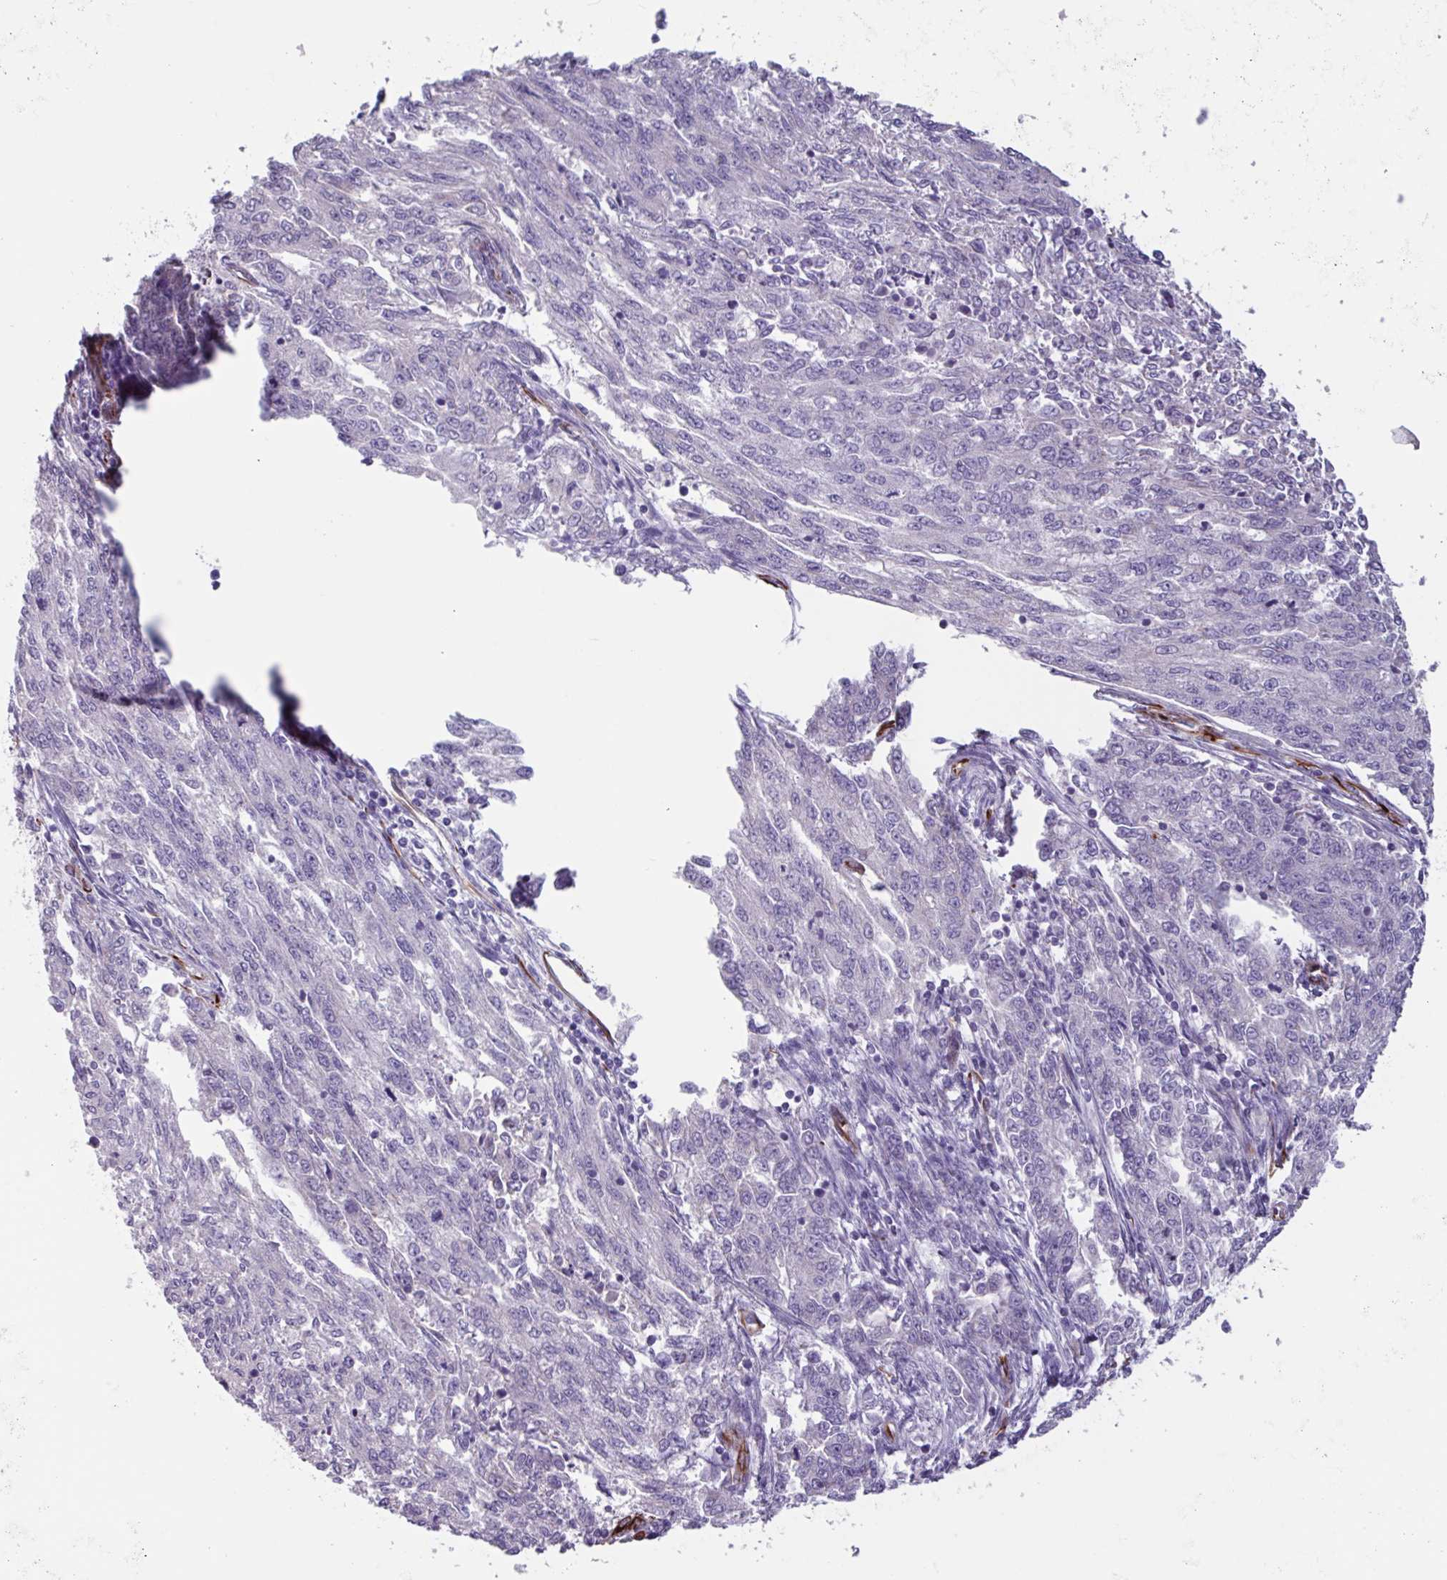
{"staining": {"intensity": "negative", "quantity": "none", "location": "none"}, "tissue": "endometrial cancer", "cell_type": "Tumor cells", "image_type": "cancer", "snomed": [{"axis": "morphology", "description": "Adenocarcinoma, NOS"}, {"axis": "topography", "description": "Endometrium"}], "caption": "Tumor cells are negative for protein expression in human endometrial cancer.", "gene": "BTD", "patient": {"sex": "female", "age": 50}}